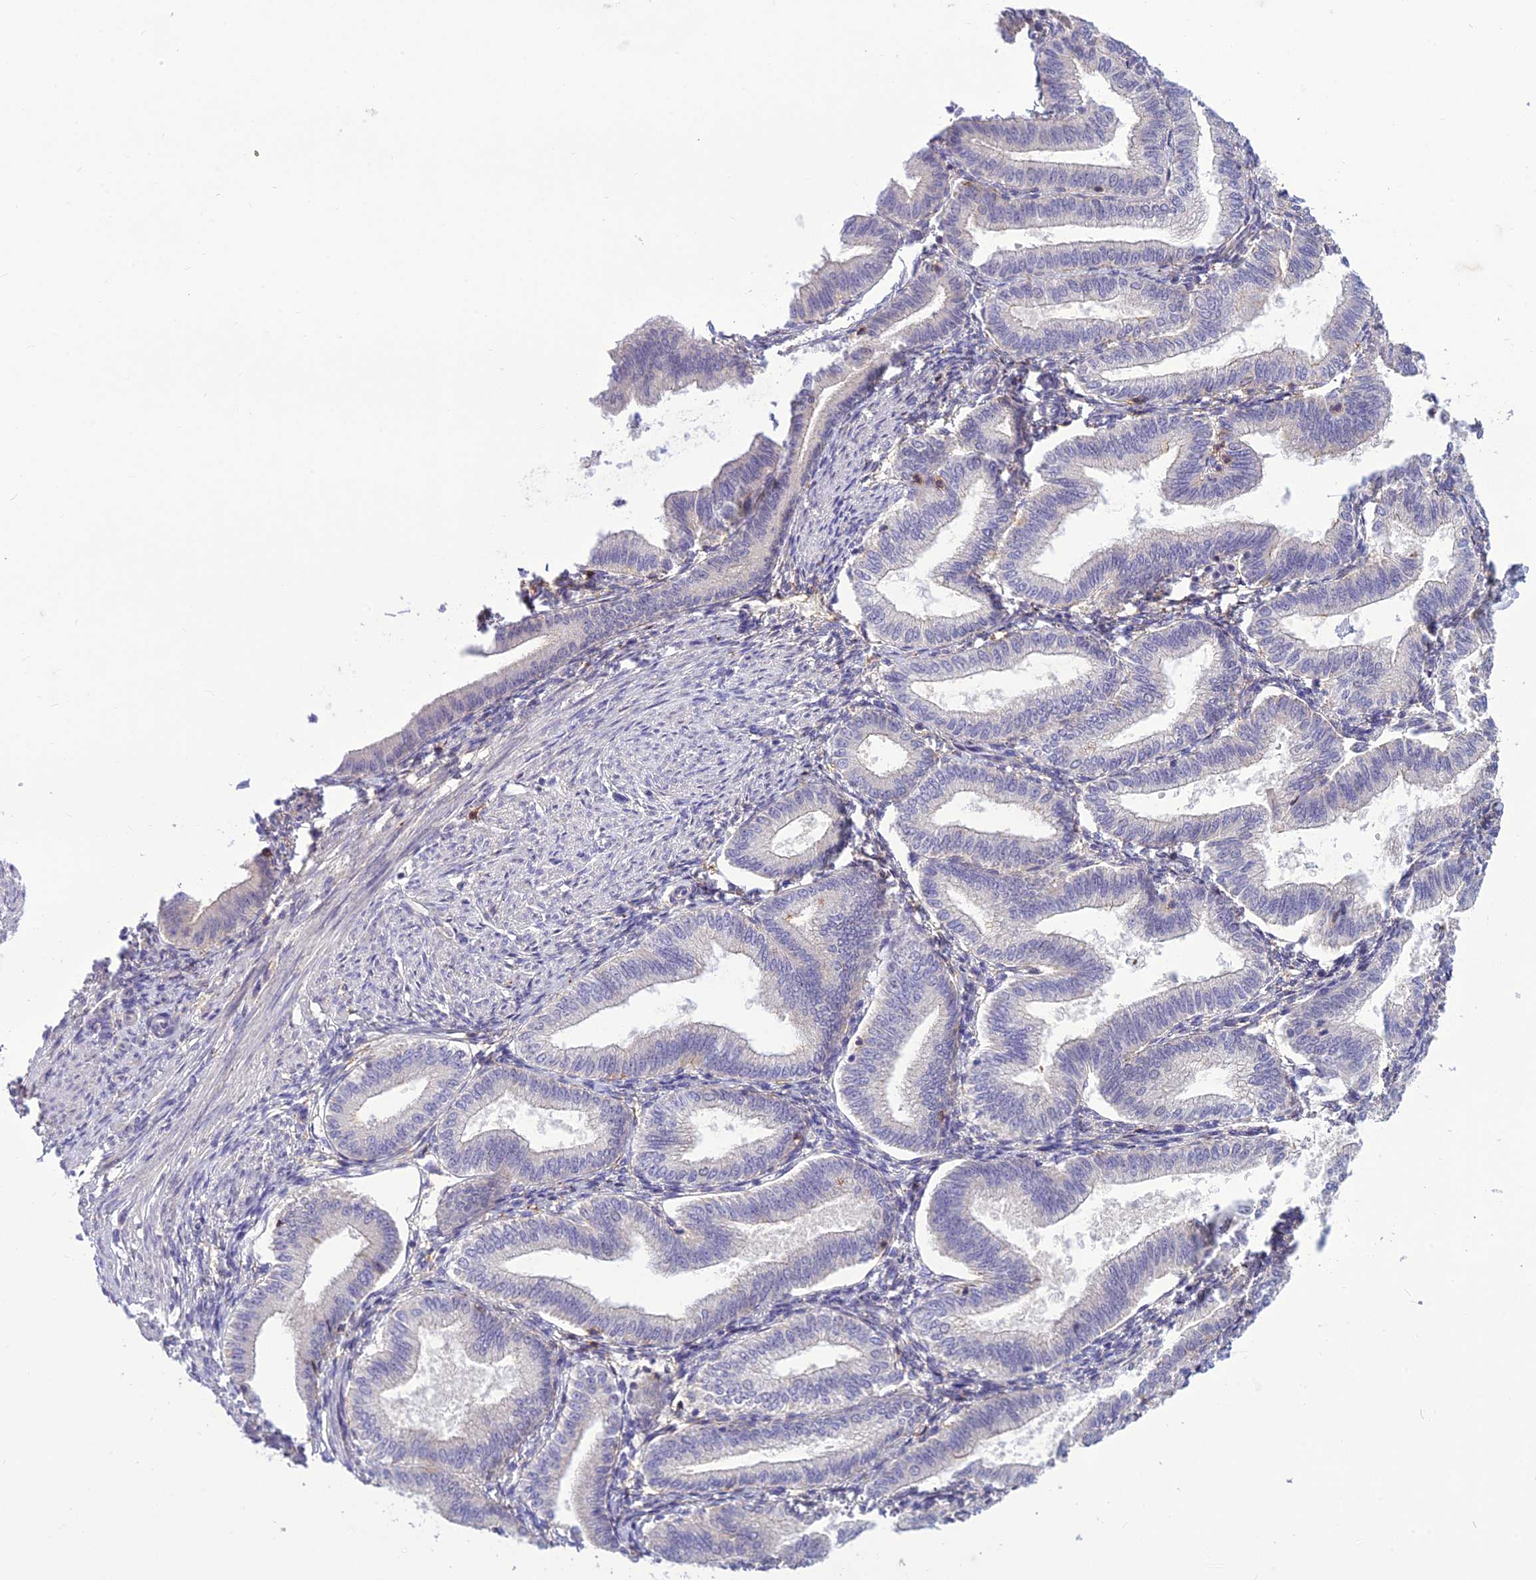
{"staining": {"intensity": "negative", "quantity": "none", "location": "none"}, "tissue": "endometrium", "cell_type": "Cells in endometrial stroma", "image_type": "normal", "snomed": [{"axis": "morphology", "description": "Normal tissue, NOS"}, {"axis": "topography", "description": "Endometrium"}], "caption": "There is no significant staining in cells in endometrial stroma of endometrium. Nuclei are stained in blue.", "gene": "ITGAE", "patient": {"sex": "female", "age": 39}}